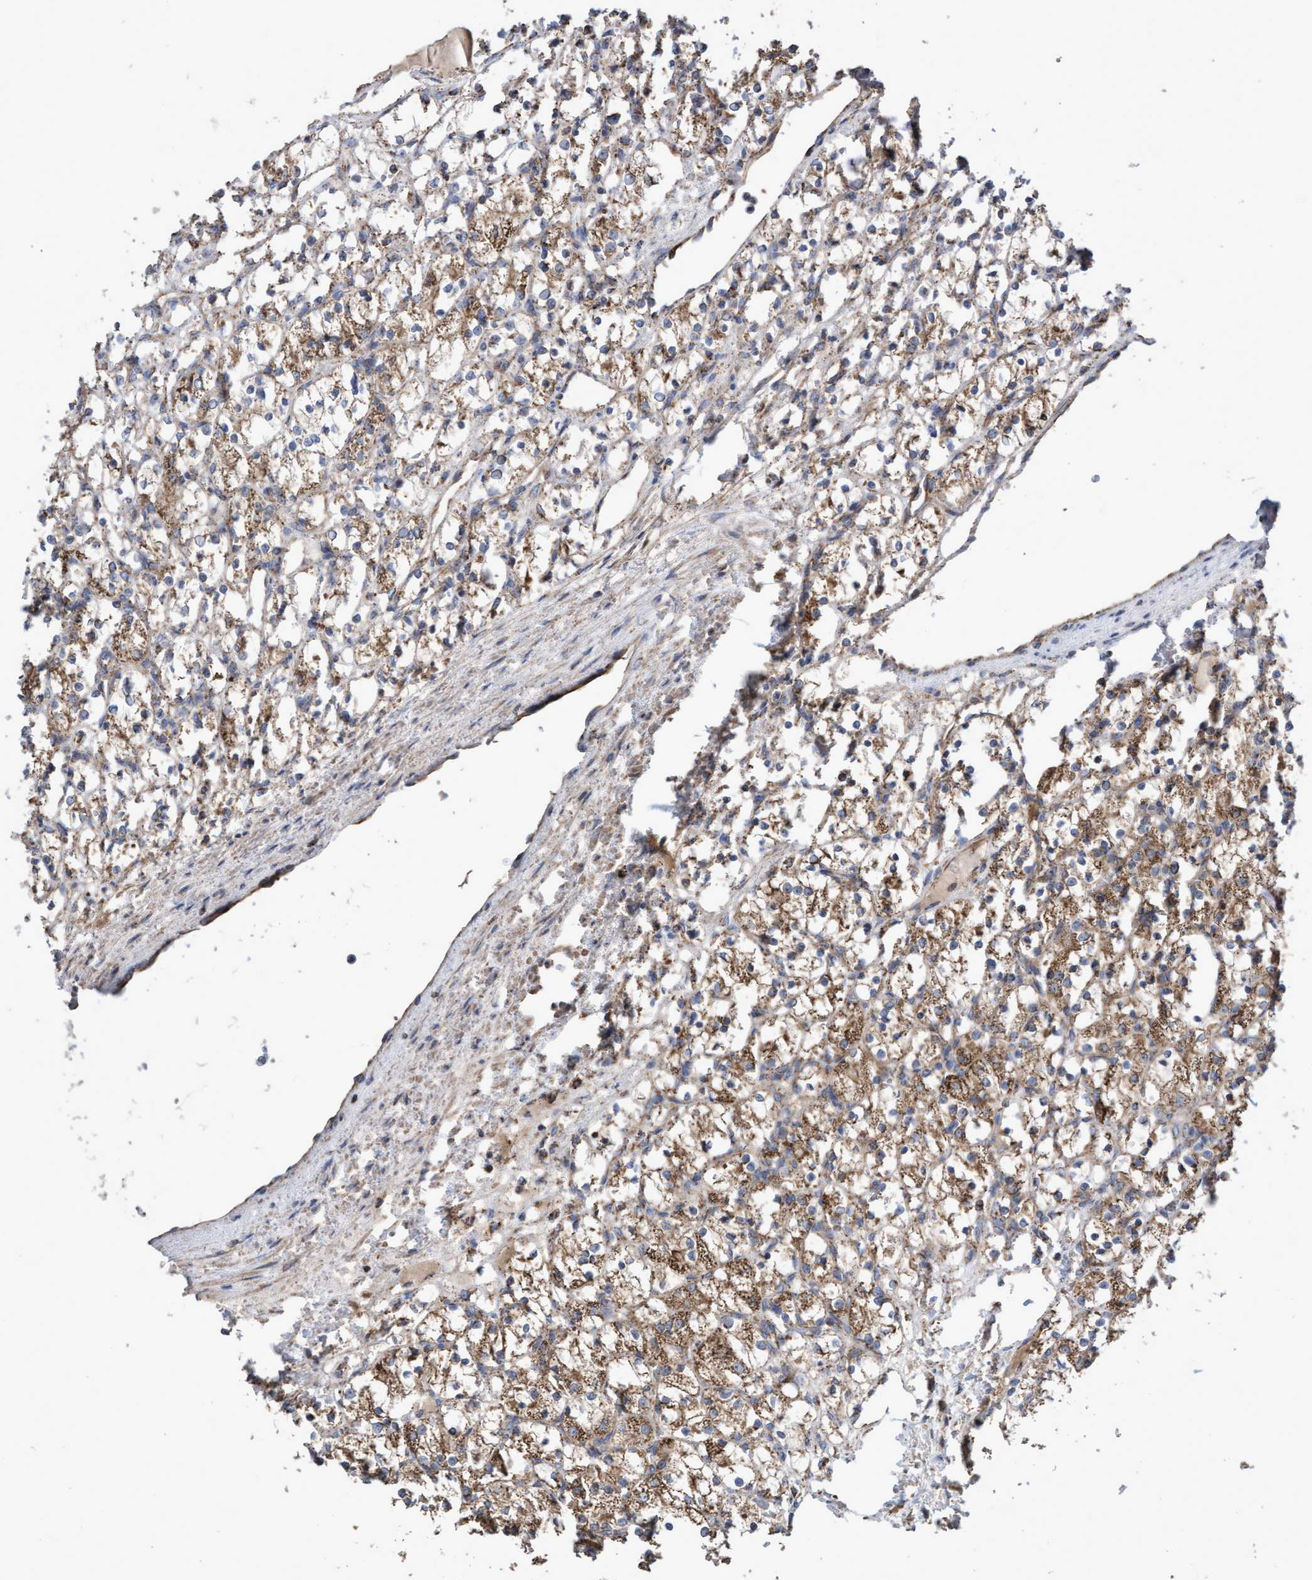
{"staining": {"intensity": "strong", "quantity": ">75%", "location": "cytoplasmic/membranous"}, "tissue": "renal cancer", "cell_type": "Tumor cells", "image_type": "cancer", "snomed": [{"axis": "morphology", "description": "Adenocarcinoma, NOS"}, {"axis": "topography", "description": "Kidney"}], "caption": "An image of renal cancer (adenocarcinoma) stained for a protein demonstrates strong cytoplasmic/membranous brown staining in tumor cells. The staining was performed using DAB to visualize the protein expression in brown, while the nuclei were stained in blue with hematoxylin (Magnification: 20x).", "gene": "COBL", "patient": {"sex": "female", "age": 69}}